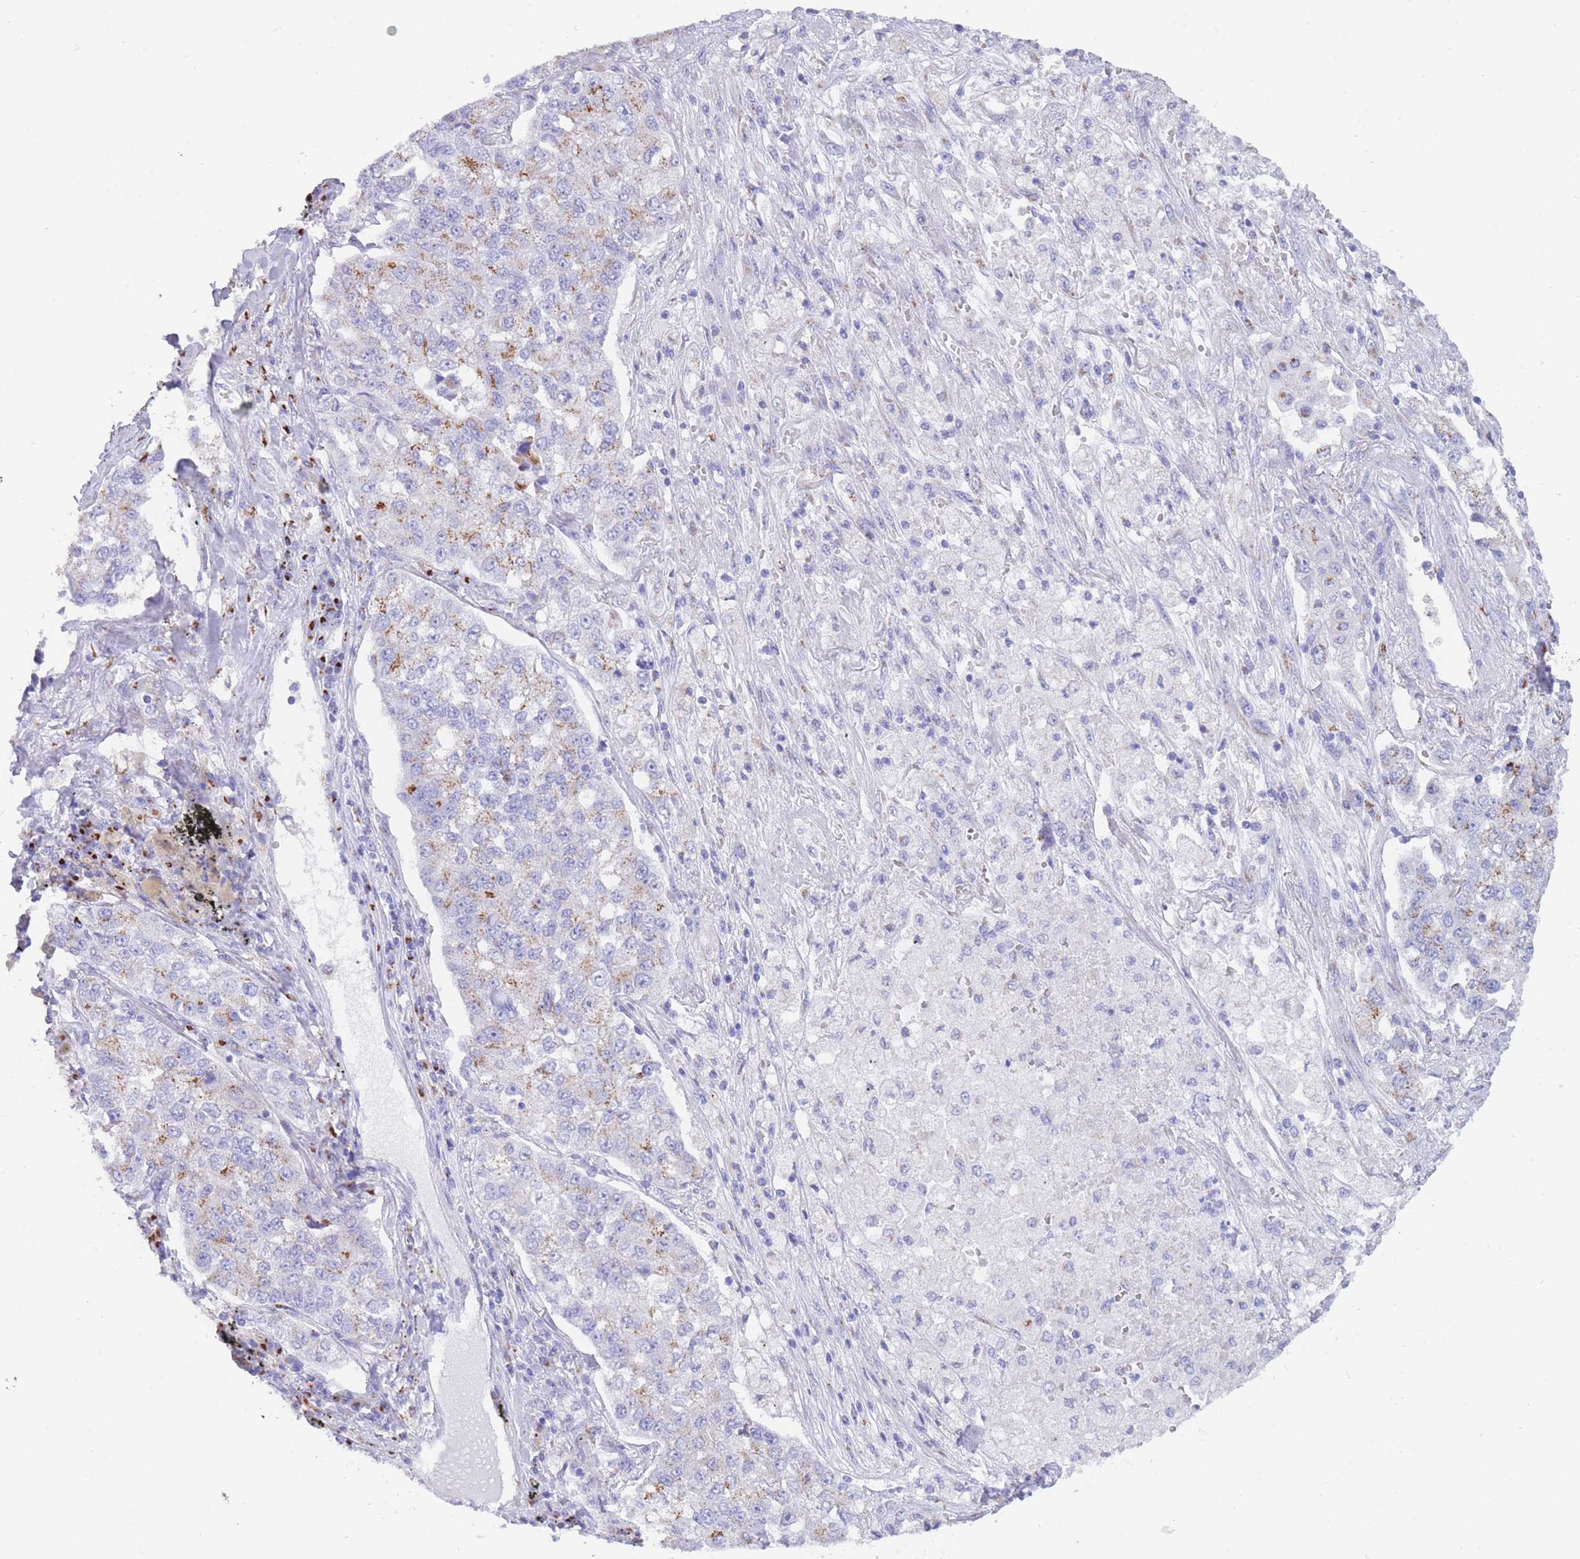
{"staining": {"intensity": "weak", "quantity": "25%-75%", "location": "cytoplasmic/membranous"}, "tissue": "lung cancer", "cell_type": "Tumor cells", "image_type": "cancer", "snomed": [{"axis": "morphology", "description": "Adenocarcinoma, NOS"}, {"axis": "topography", "description": "Lung"}], "caption": "Immunohistochemistry (IHC) image of neoplastic tissue: human adenocarcinoma (lung) stained using immunohistochemistry reveals low levels of weak protein expression localized specifically in the cytoplasmic/membranous of tumor cells, appearing as a cytoplasmic/membranous brown color.", "gene": "FAM3C", "patient": {"sex": "male", "age": 49}}